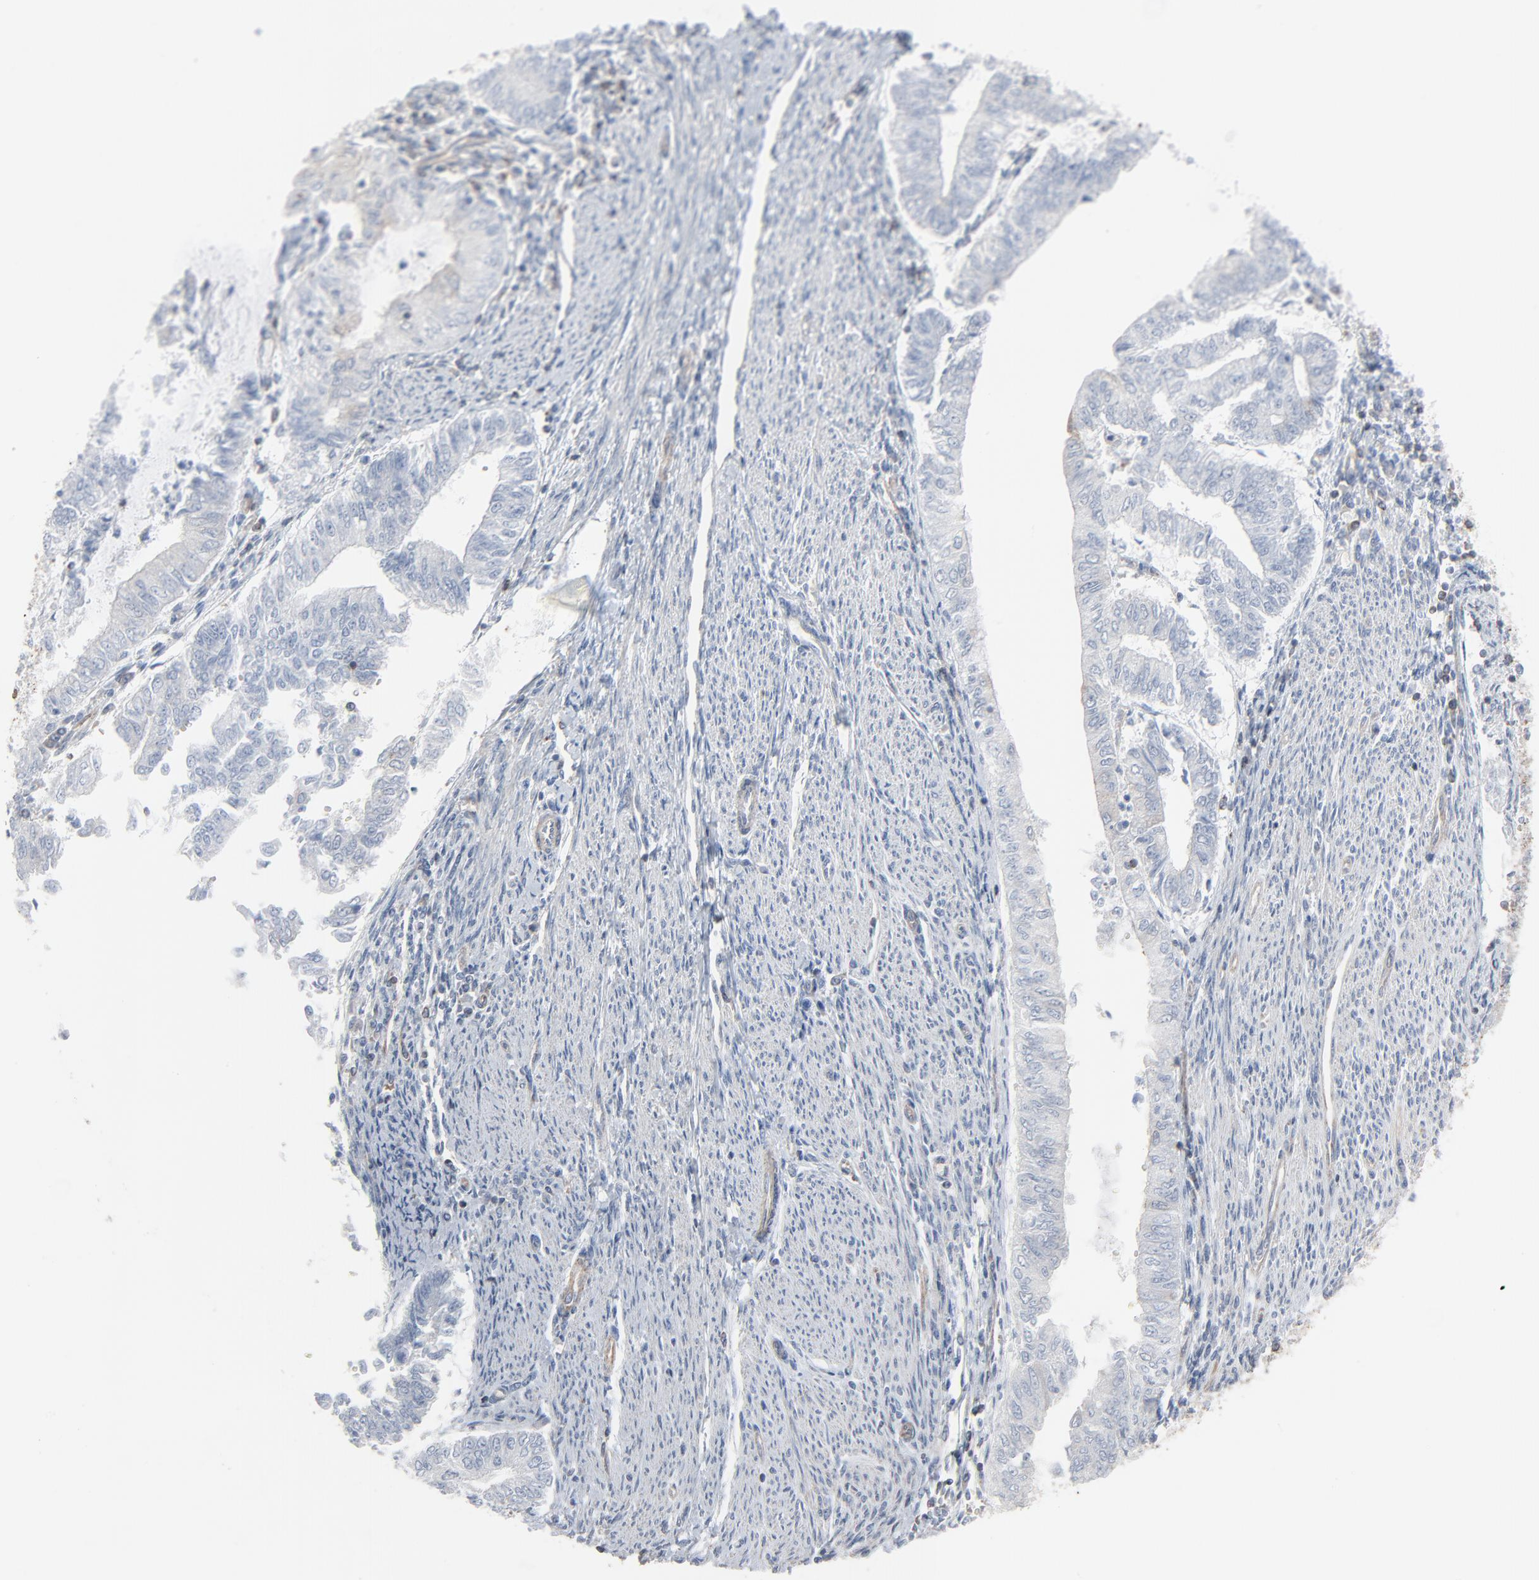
{"staining": {"intensity": "negative", "quantity": "none", "location": "none"}, "tissue": "endometrial cancer", "cell_type": "Tumor cells", "image_type": "cancer", "snomed": [{"axis": "morphology", "description": "Adenocarcinoma, NOS"}, {"axis": "topography", "description": "Endometrium"}], "caption": "Immunohistochemical staining of adenocarcinoma (endometrial) shows no significant positivity in tumor cells.", "gene": "OPTN", "patient": {"sex": "female", "age": 66}}